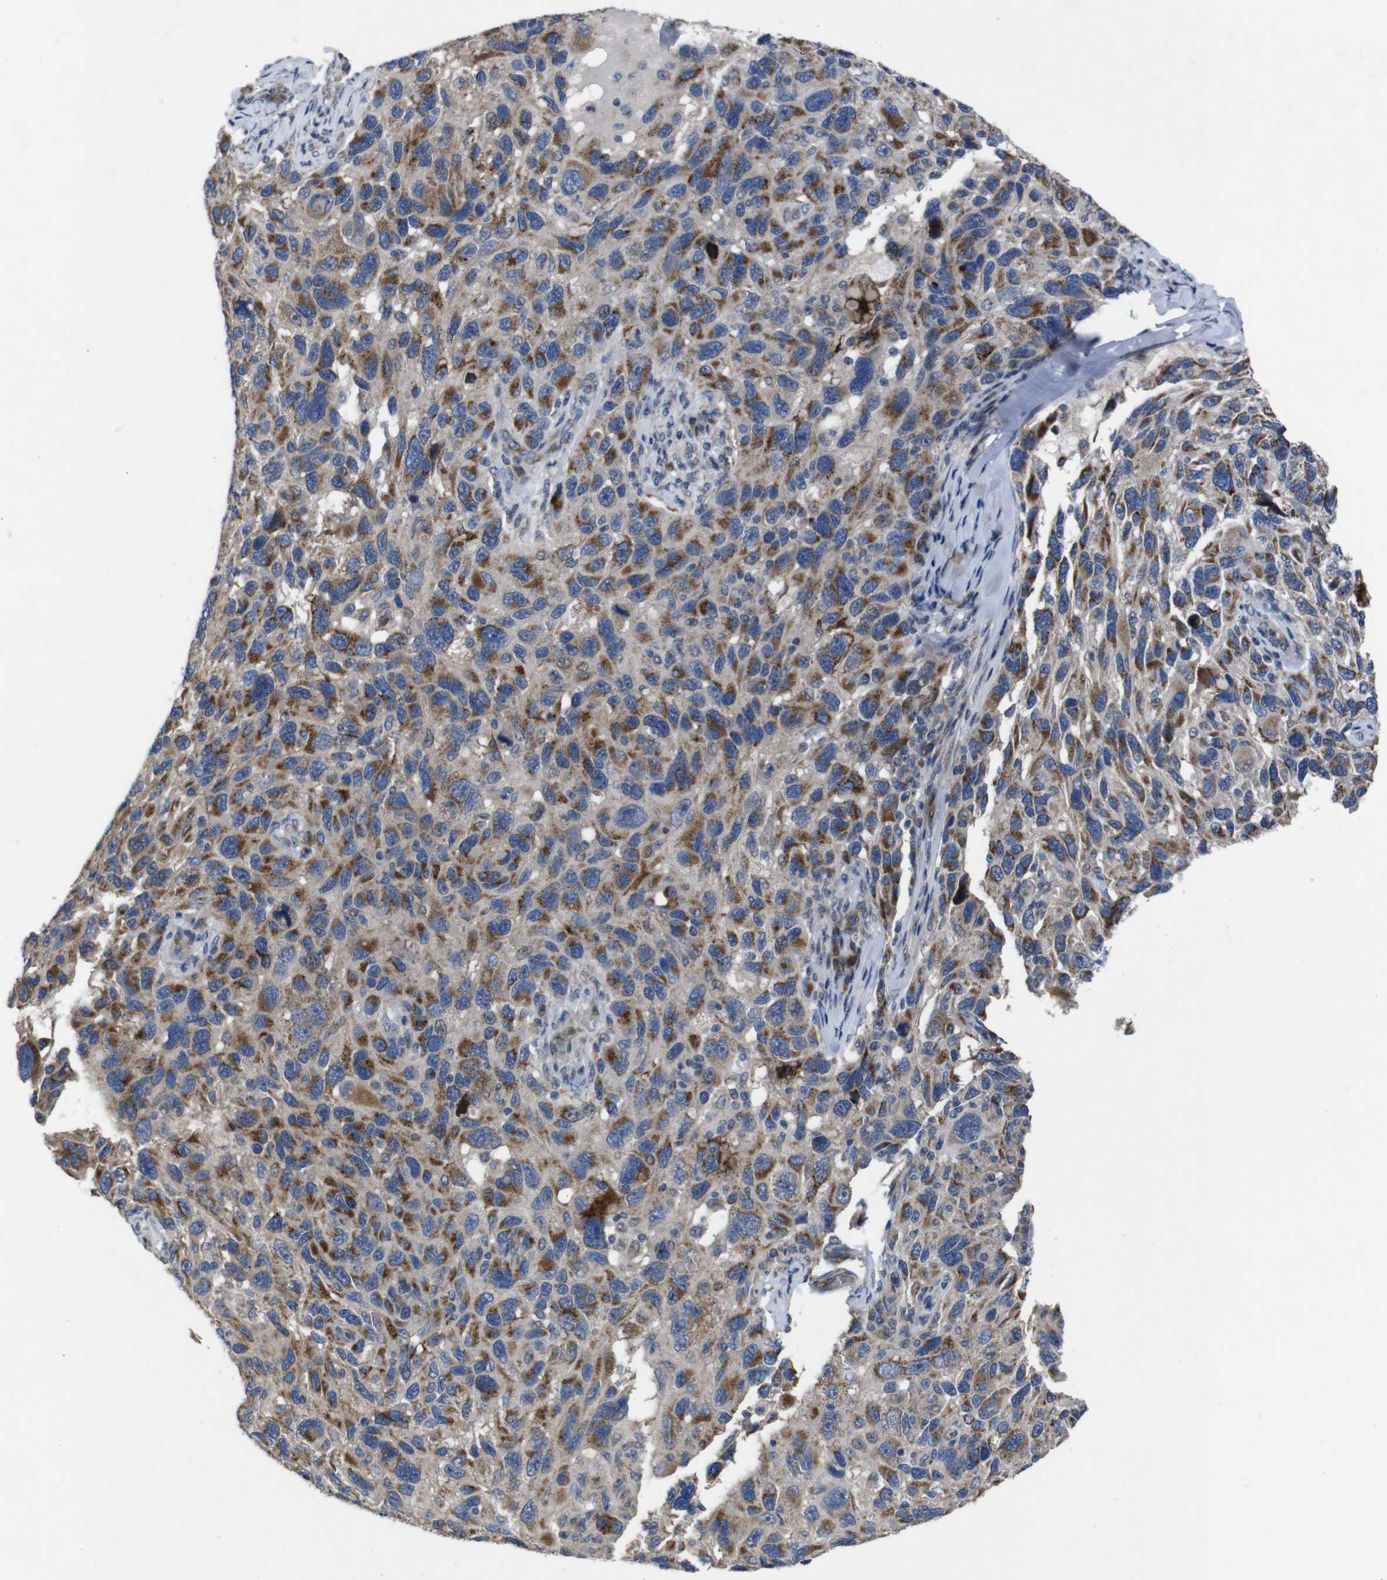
{"staining": {"intensity": "moderate", "quantity": ">75%", "location": "cytoplasmic/membranous"}, "tissue": "melanoma", "cell_type": "Tumor cells", "image_type": "cancer", "snomed": [{"axis": "morphology", "description": "Malignant melanoma, NOS"}, {"axis": "topography", "description": "Skin"}], "caption": "Malignant melanoma stained with DAB (3,3'-diaminobenzidine) immunohistochemistry (IHC) displays medium levels of moderate cytoplasmic/membranous staining in about >75% of tumor cells.", "gene": "CHST10", "patient": {"sex": "male", "age": 53}}